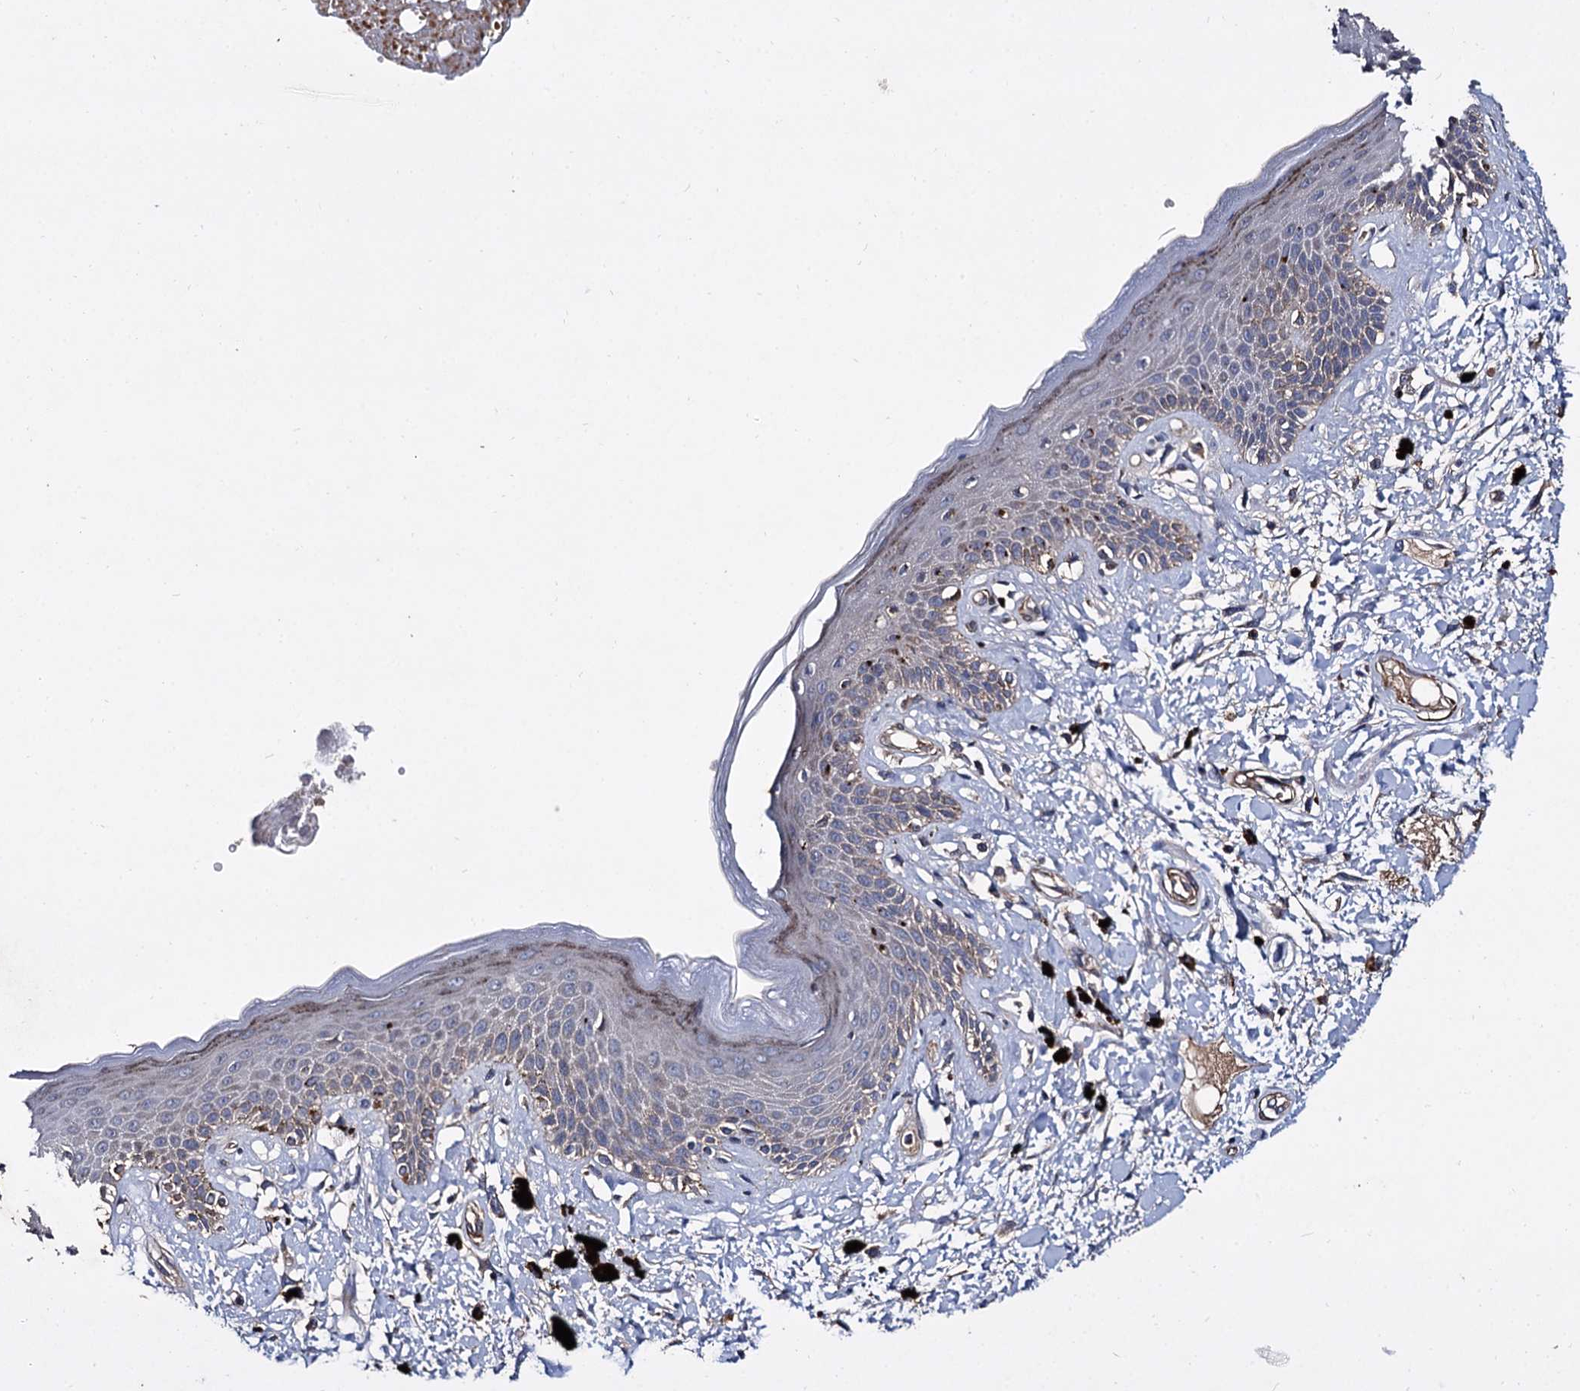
{"staining": {"intensity": "weak", "quantity": "<25%", "location": "cytoplasmic/membranous"}, "tissue": "skin", "cell_type": "Epidermal cells", "image_type": "normal", "snomed": [{"axis": "morphology", "description": "Normal tissue, NOS"}, {"axis": "topography", "description": "Anal"}], "caption": "Immunohistochemical staining of normal skin reveals no significant staining in epidermal cells. Nuclei are stained in blue.", "gene": "ISM2", "patient": {"sex": "female", "age": 78}}